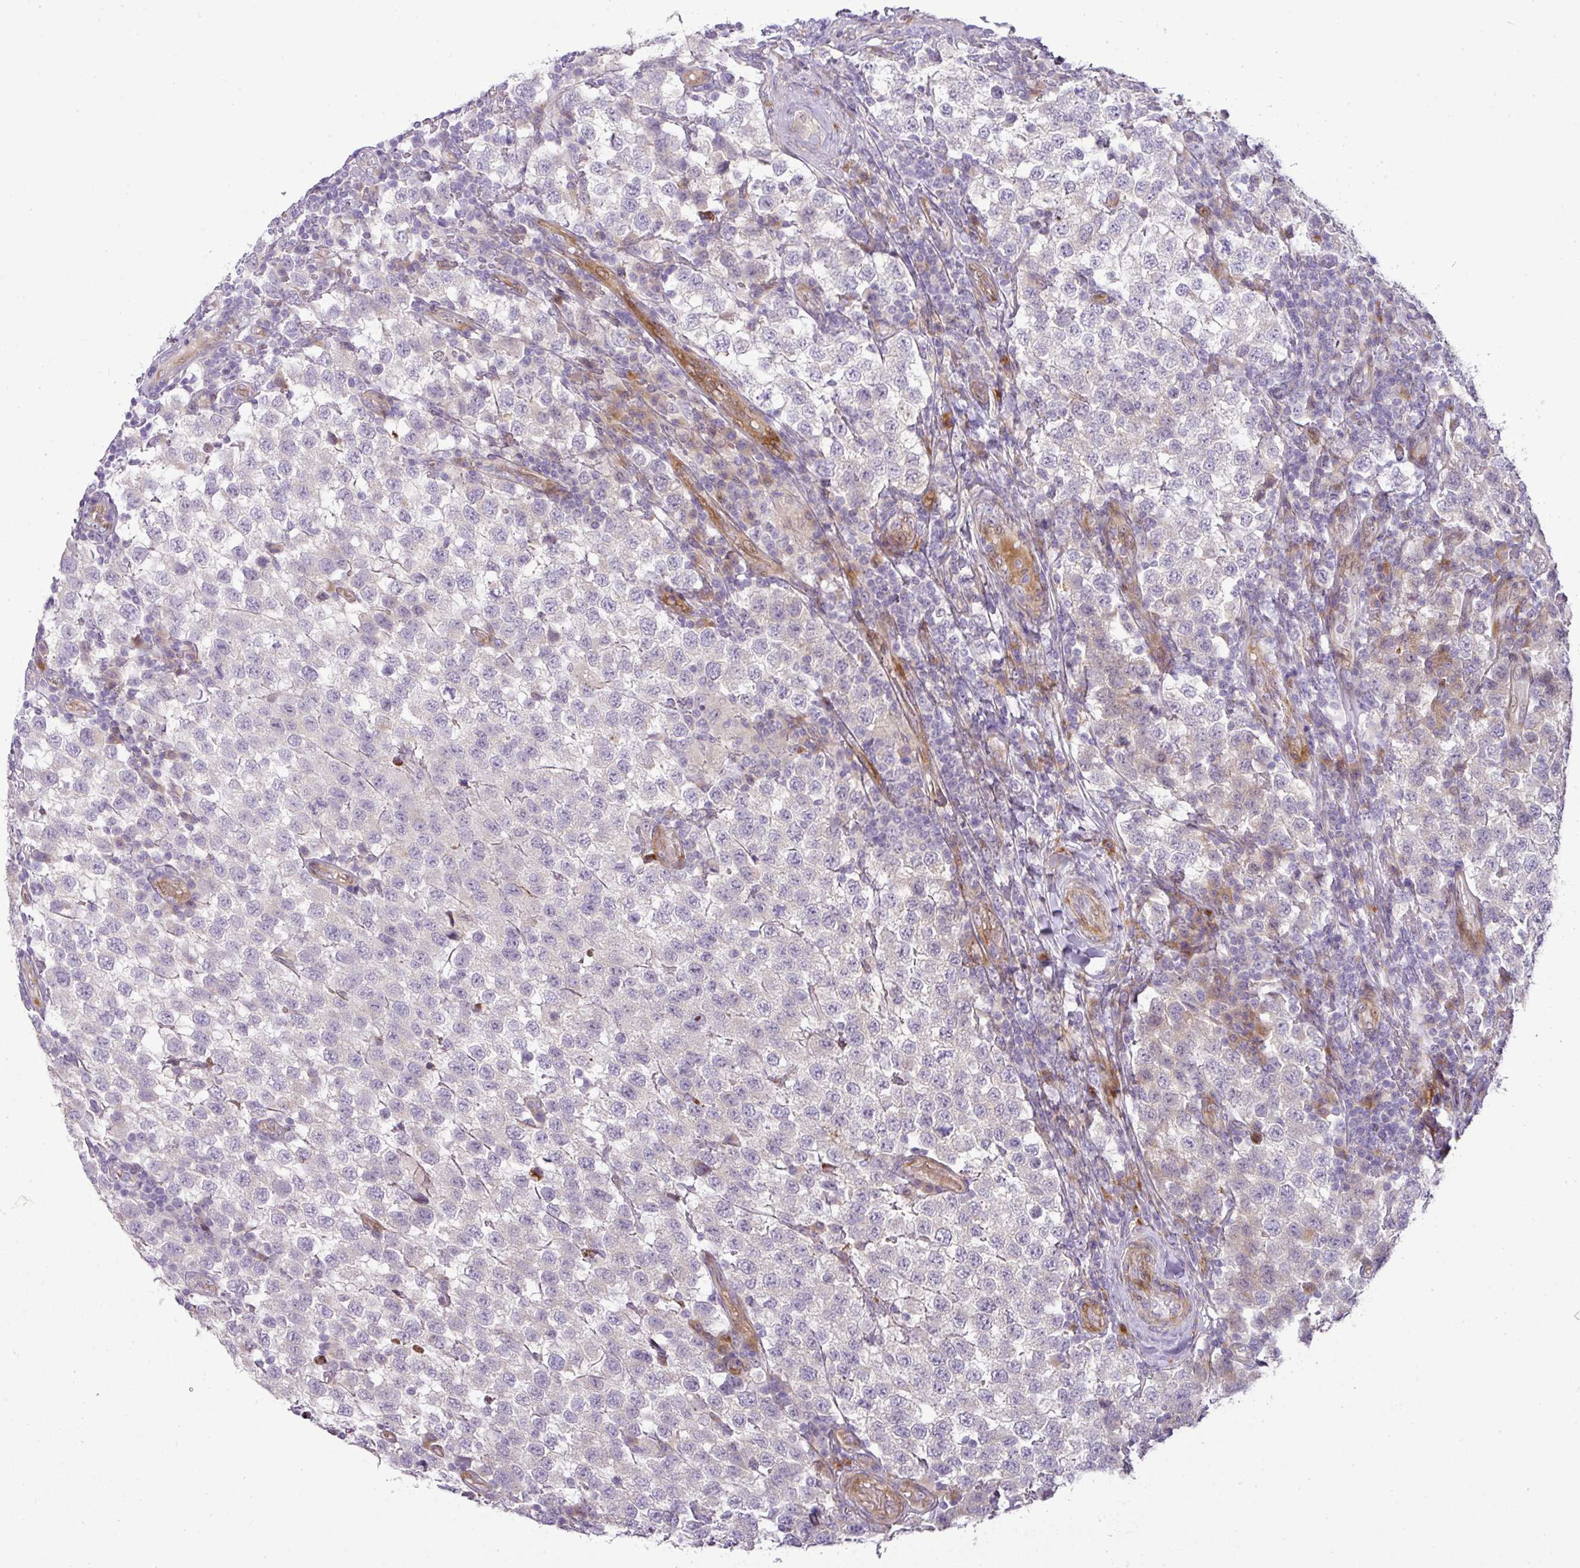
{"staining": {"intensity": "negative", "quantity": "none", "location": "none"}, "tissue": "testis cancer", "cell_type": "Tumor cells", "image_type": "cancer", "snomed": [{"axis": "morphology", "description": "Seminoma, NOS"}, {"axis": "topography", "description": "Testis"}], "caption": "This is a micrograph of IHC staining of testis cancer, which shows no positivity in tumor cells.", "gene": "ATP6V1F", "patient": {"sex": "male", "age": 34}}